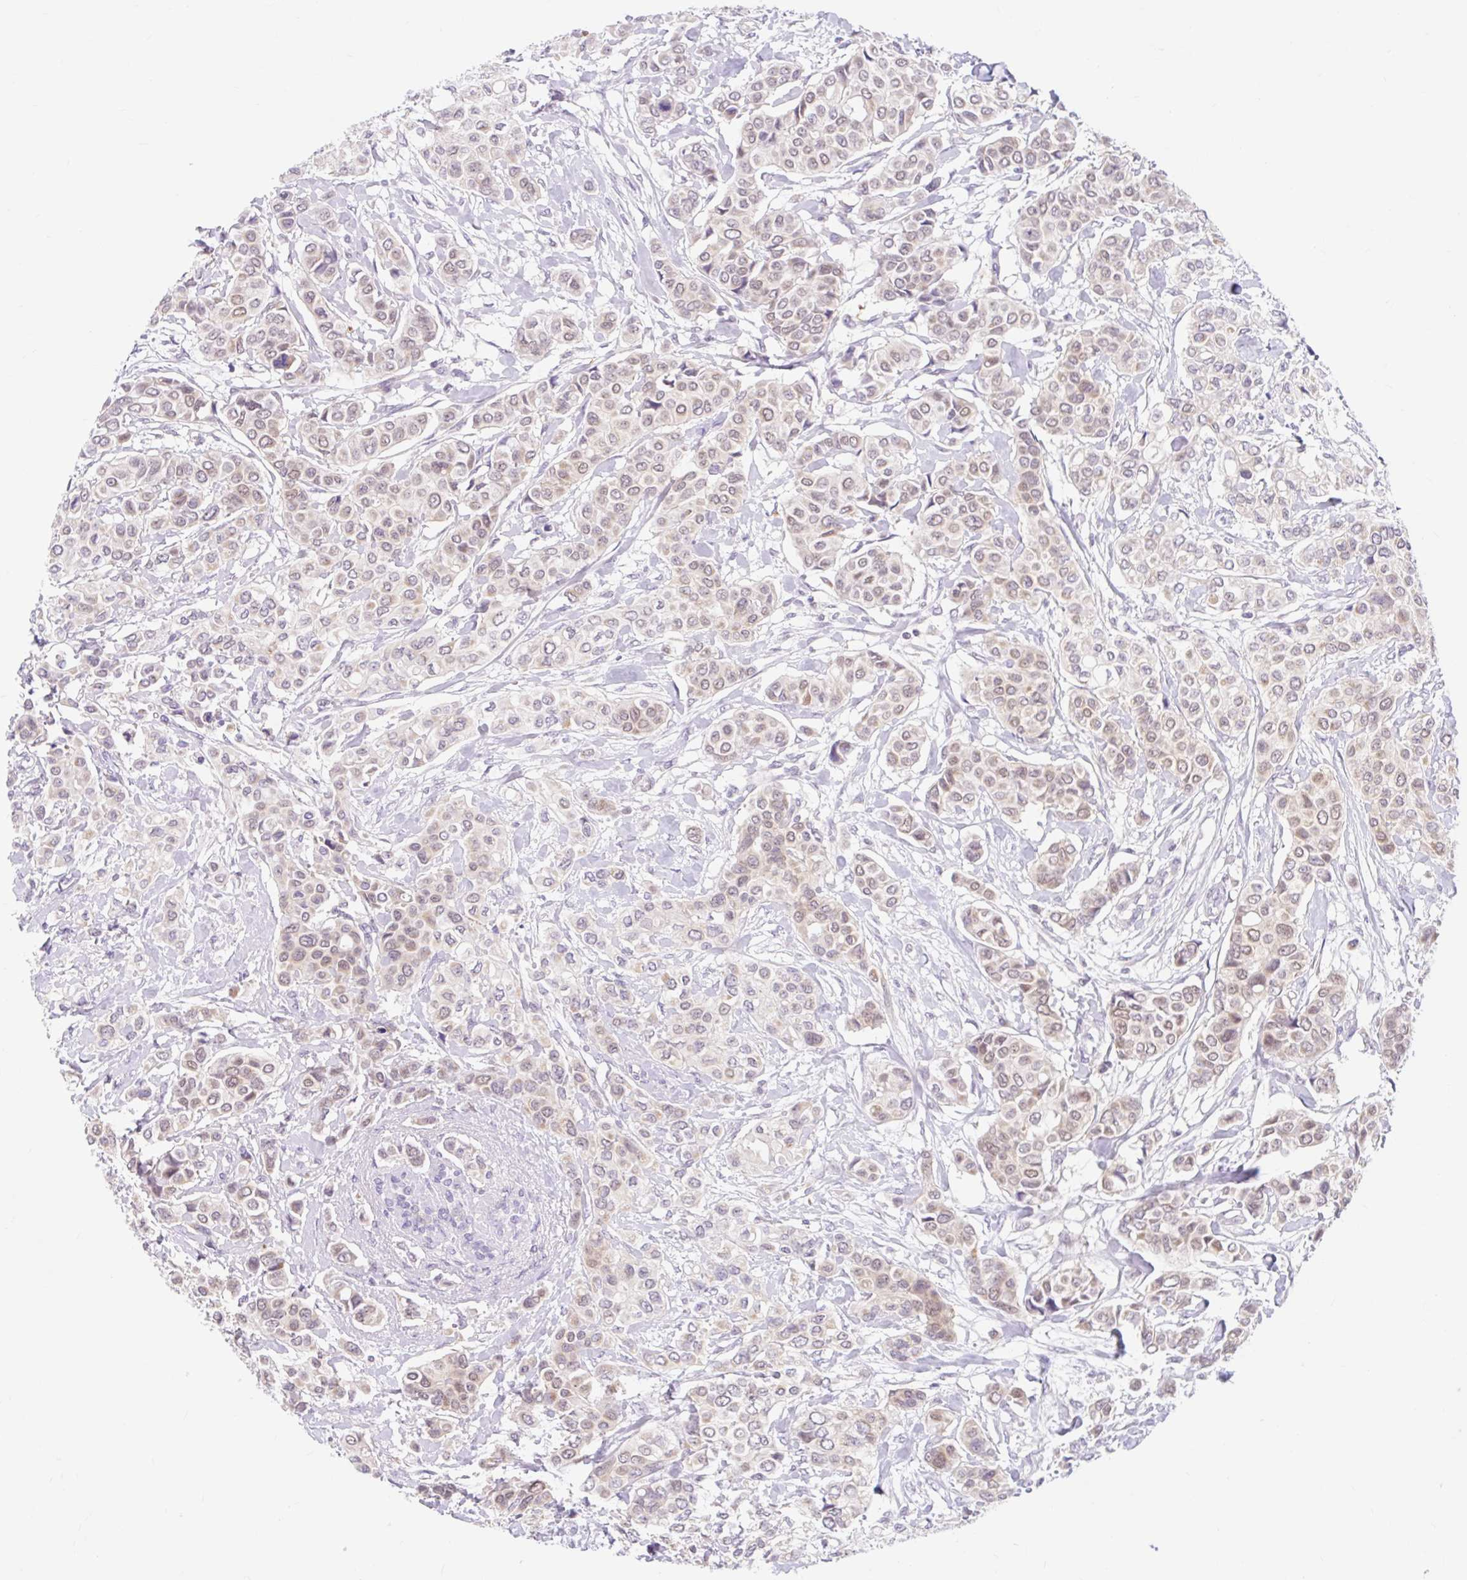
{"staining": {"intensity": "weak", "quantity": ">75%", "location": "cytoplasmic/membranous"}, "tissue": "breast cancer", "cell_type": "Tumor cells", "image_type": "cancer", "snomed": [{"axis": "morphology", "description": "Lobular carcinoma"}, {"axis": "topography", "description": "Breast"}], "caption": "Immunohistochemistry photomicrograph of neoplastic tissue: lobular carcinoma (breast) stained using immunohistochemistry (IHC) reveals low levels of weak protein expression localized specifically in the cytoplasmic/membranous of tumor cells, appearing as a cytoplasmic/membranous brown color.", "gene": "ITPK1", "patient": {"sex": "female", "age": 51}}